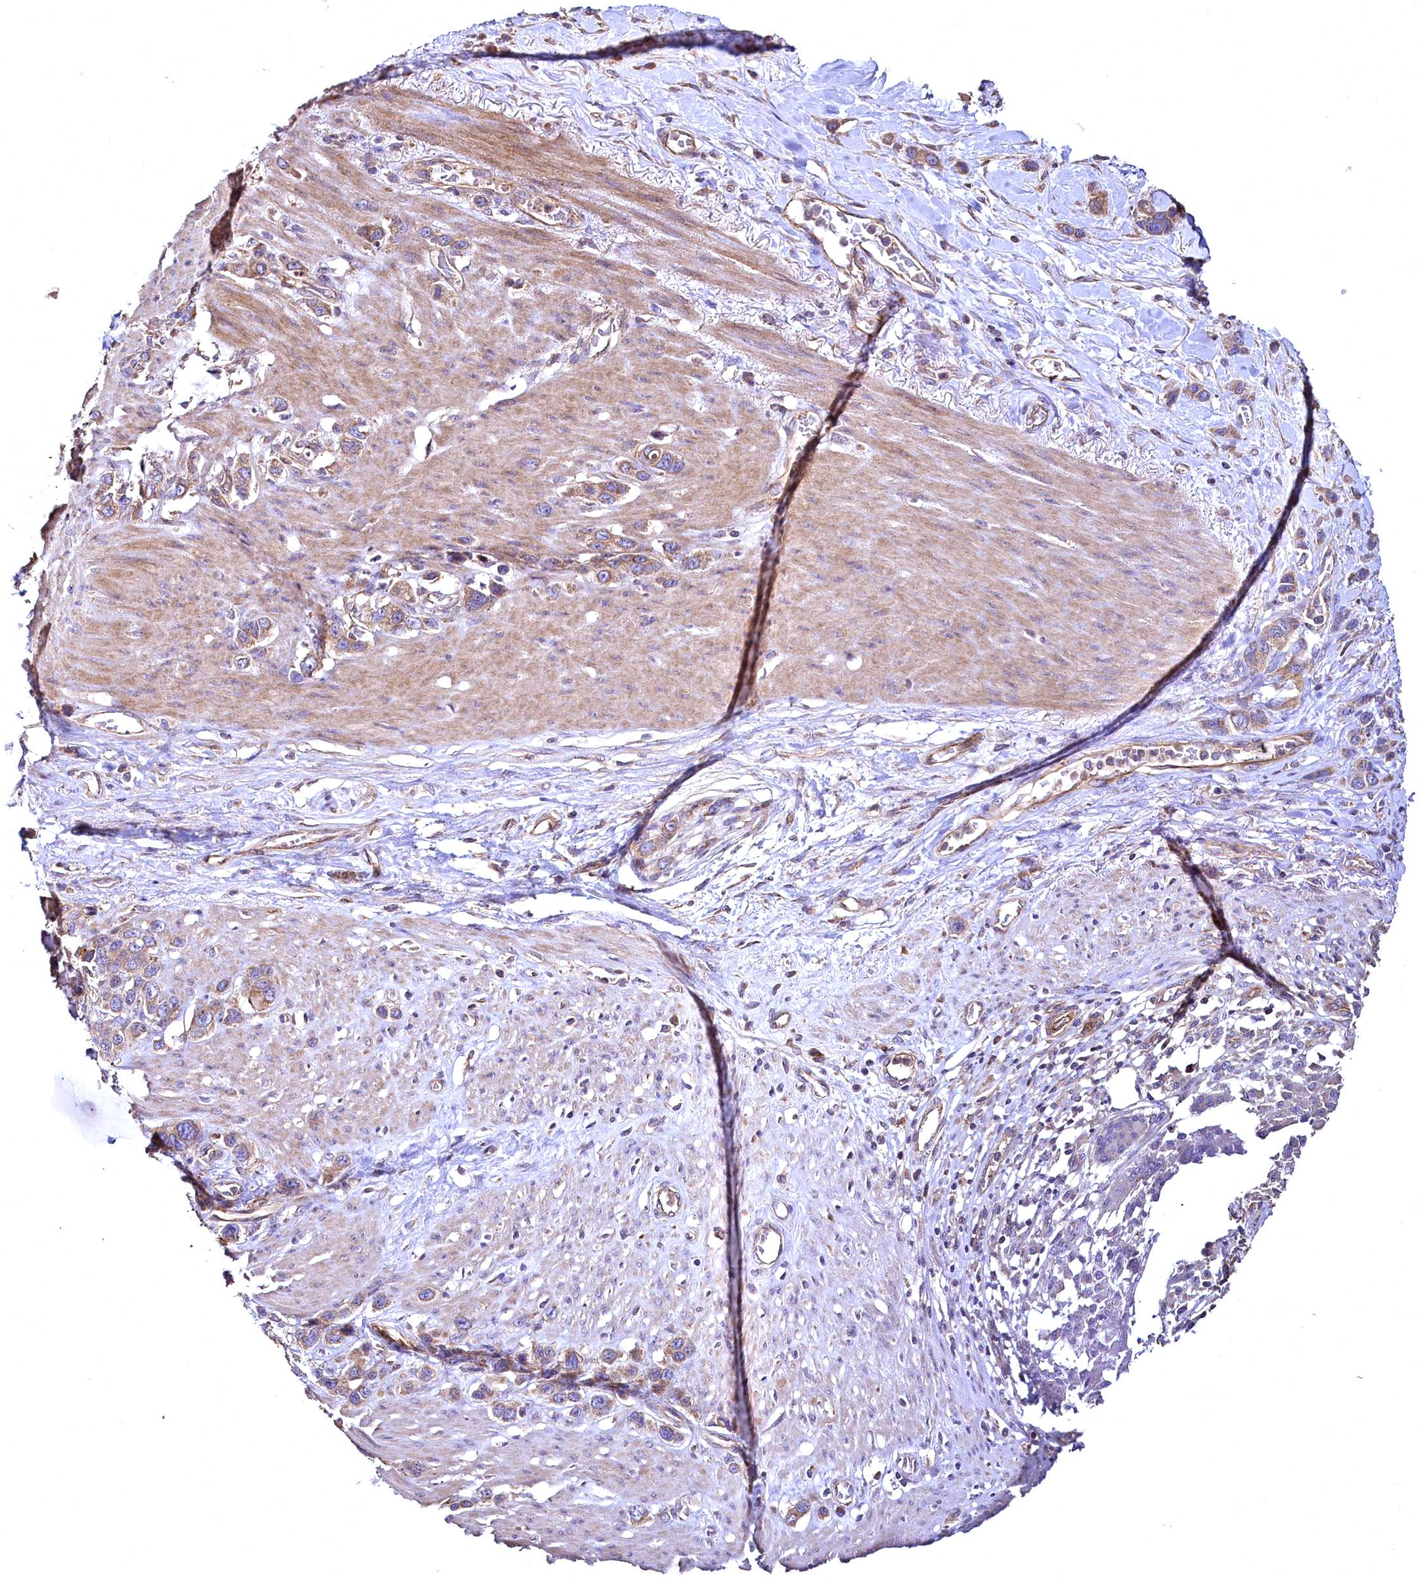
{"staining": {"intensity": "moderate", "quantity": ">75%", "location": "cytoplasmic/membranous"}, "tissue": "stomach cancer", "cell_type": "Tumor cells", "image_type": "cancer", "snomed": [{"axis": "morphology", "description": "Adenocarcinoma, NOS"}, {"axis": "morphology", "description": "Adenocarcinoma, High grade"}, {"axis": "topography", "description": "Stomach, upper"}, {"axis": "topography", "description": "Stomach, lower"}], "caption": "DAB immunohistochemical staining of human stomach adenocarcinoma exhibits moderate cytoplasmic/membranous protein expression in approximately >75% of tumor cells.", "gene": "TBCEL", "patient": {"sex": "female", "age": 65}}